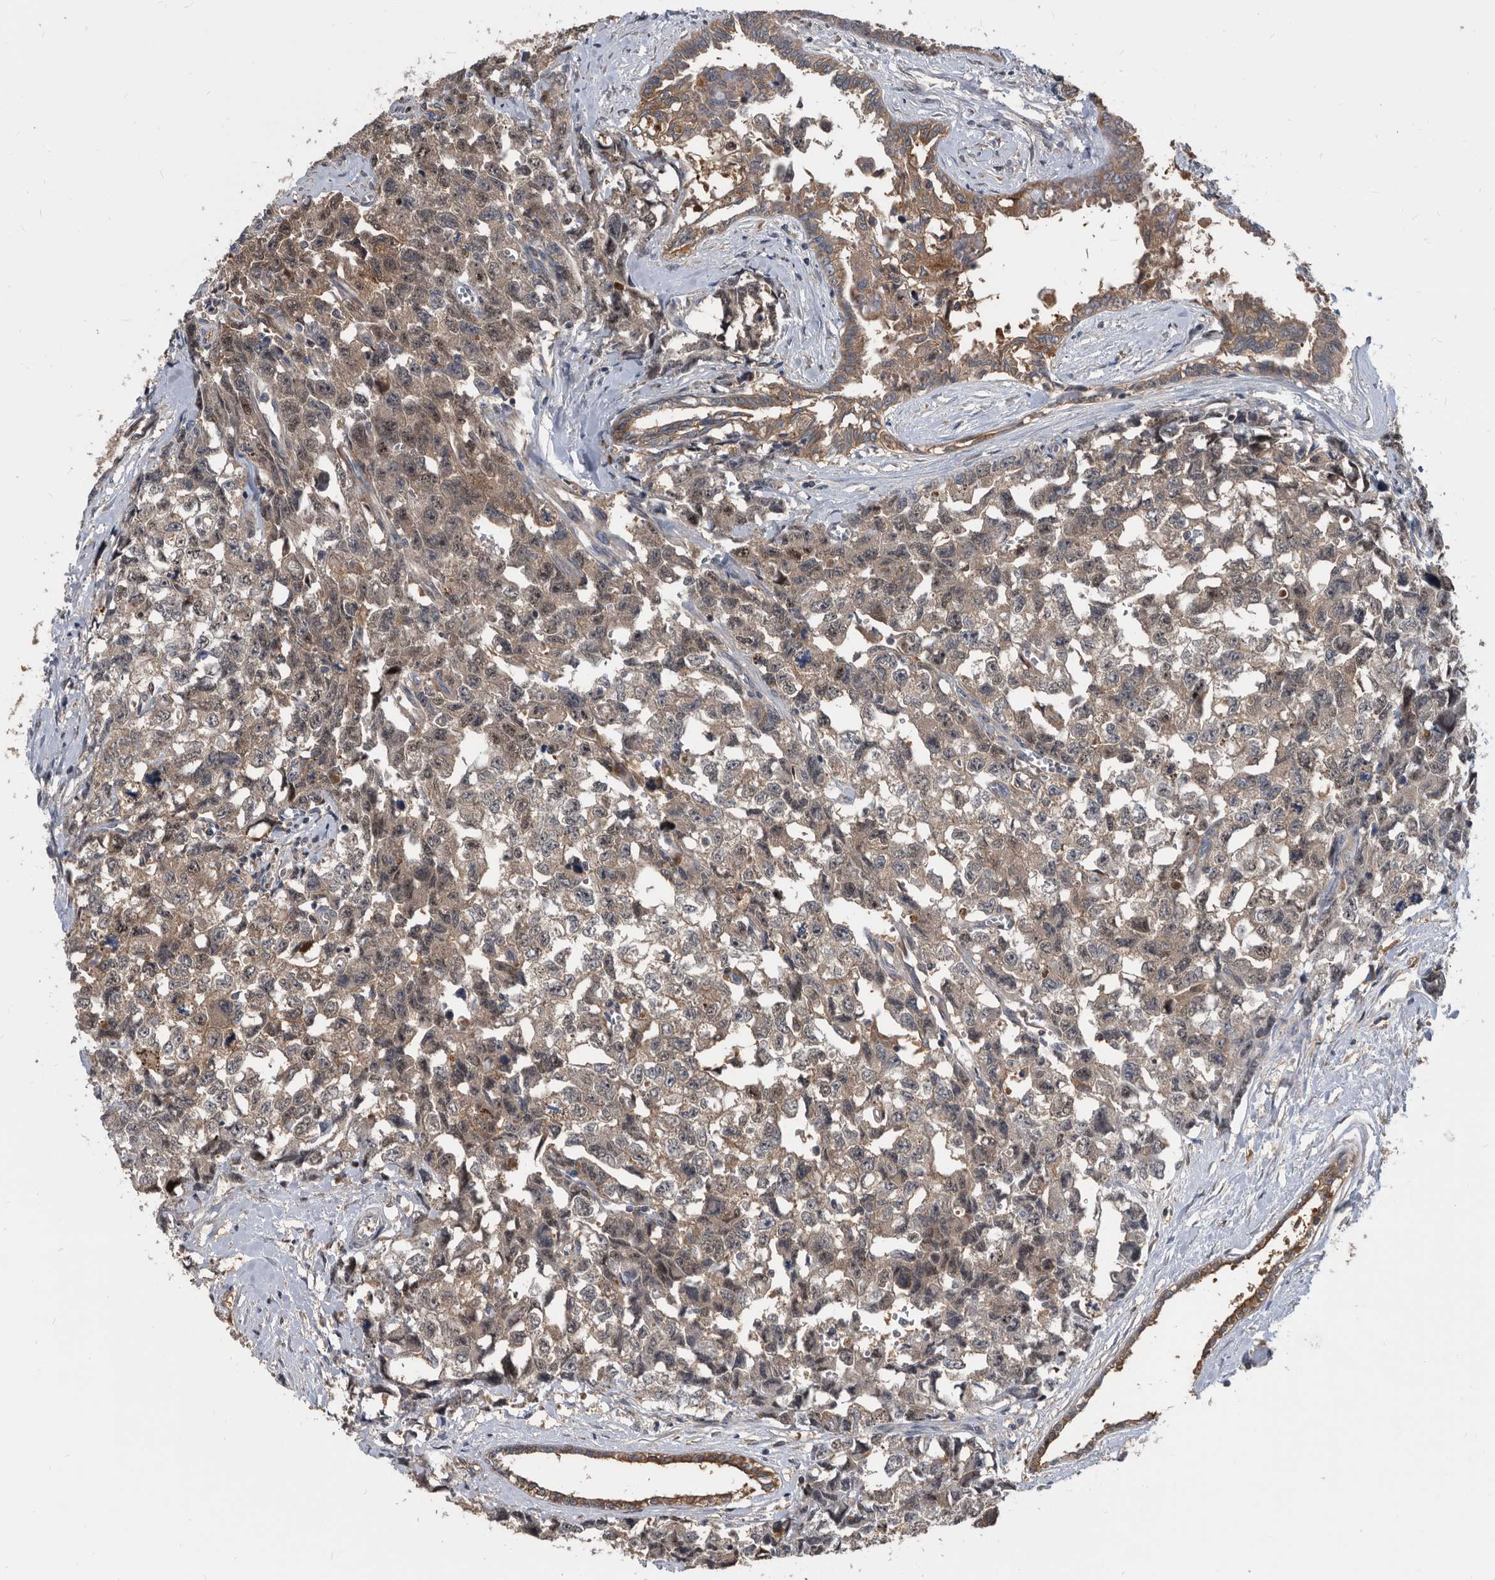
{"staining": {"intensity": "weak", "quantity": ">75%", "location": "cytoplasmic/membranous"}, "tissue": "testis cancer", "cell_type": "Tumor cells", "image_type": "cancer", "snomed": [{"axis": "morphology", "description": "Carcinoma, Embryonal, NOS"}, {"axis": "topography", "description": "Testis"}], "caption": "High-power microscopy captured an IHC photomicrograph of testis cancer (embryonal carcinoma), revealing weak cytoplasmic/membranous staining in approximately >75% of tumor cells. The staining was performed using DAB to visualize the protein expression in brown, while the nuclei were stained in blue with hematoxylin (Magnification: 20x).", "gene": "APEH", "patient": {"sex": "male", "age": 31}}